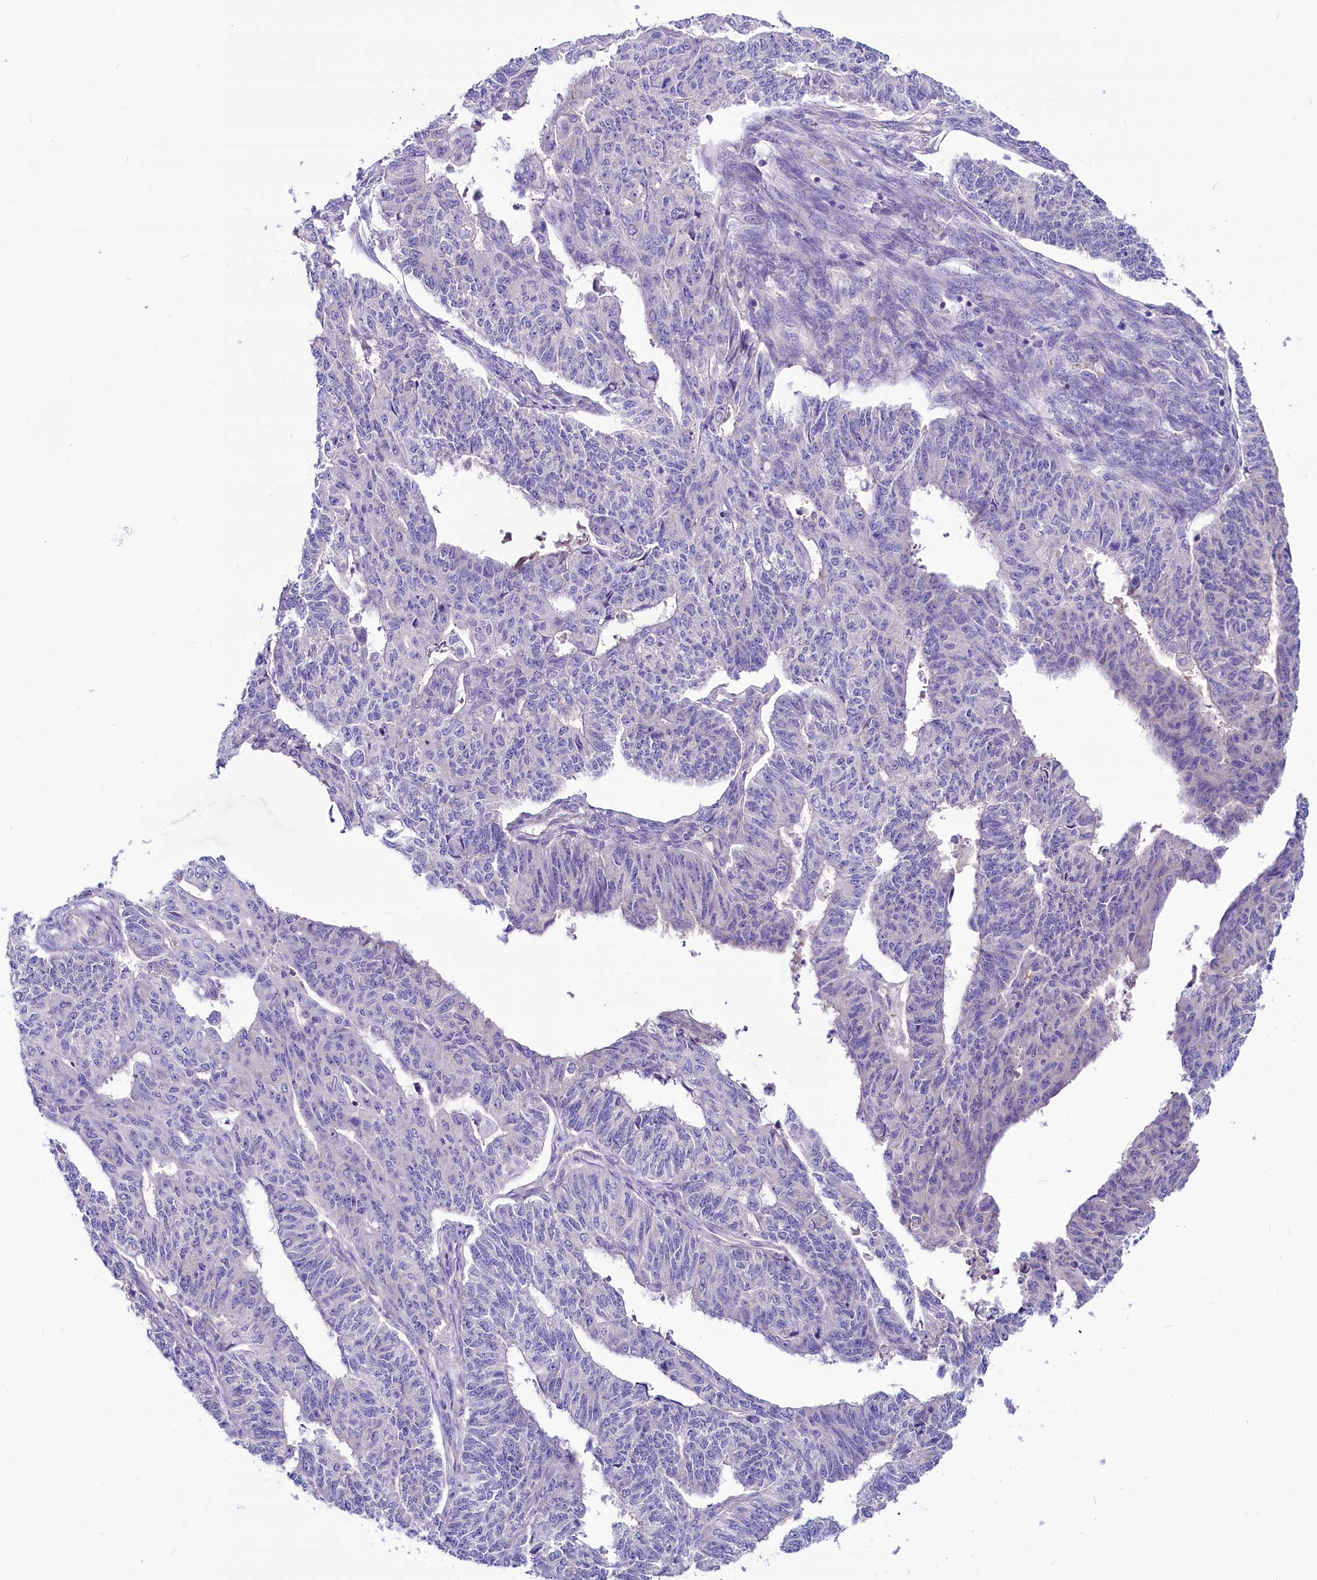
{"staining": {"intensity": "negative", "quantity": "none", "location": "none"}, "tissue": "endometrial cancer", "cell_type": "Tumor cells", "image_type": "cancer", "snomed": [{"axis": "morphology", "description": "Adenocarcinoma, NOS"}, {"axis": "topography", "description": "Endometrium"}], "caption": "Protein analysis of endometrial cancer exhibits no significant staining in tumor cells.", "gene": "ABHD5", "patient": {"sex": "female", "age": 32}}